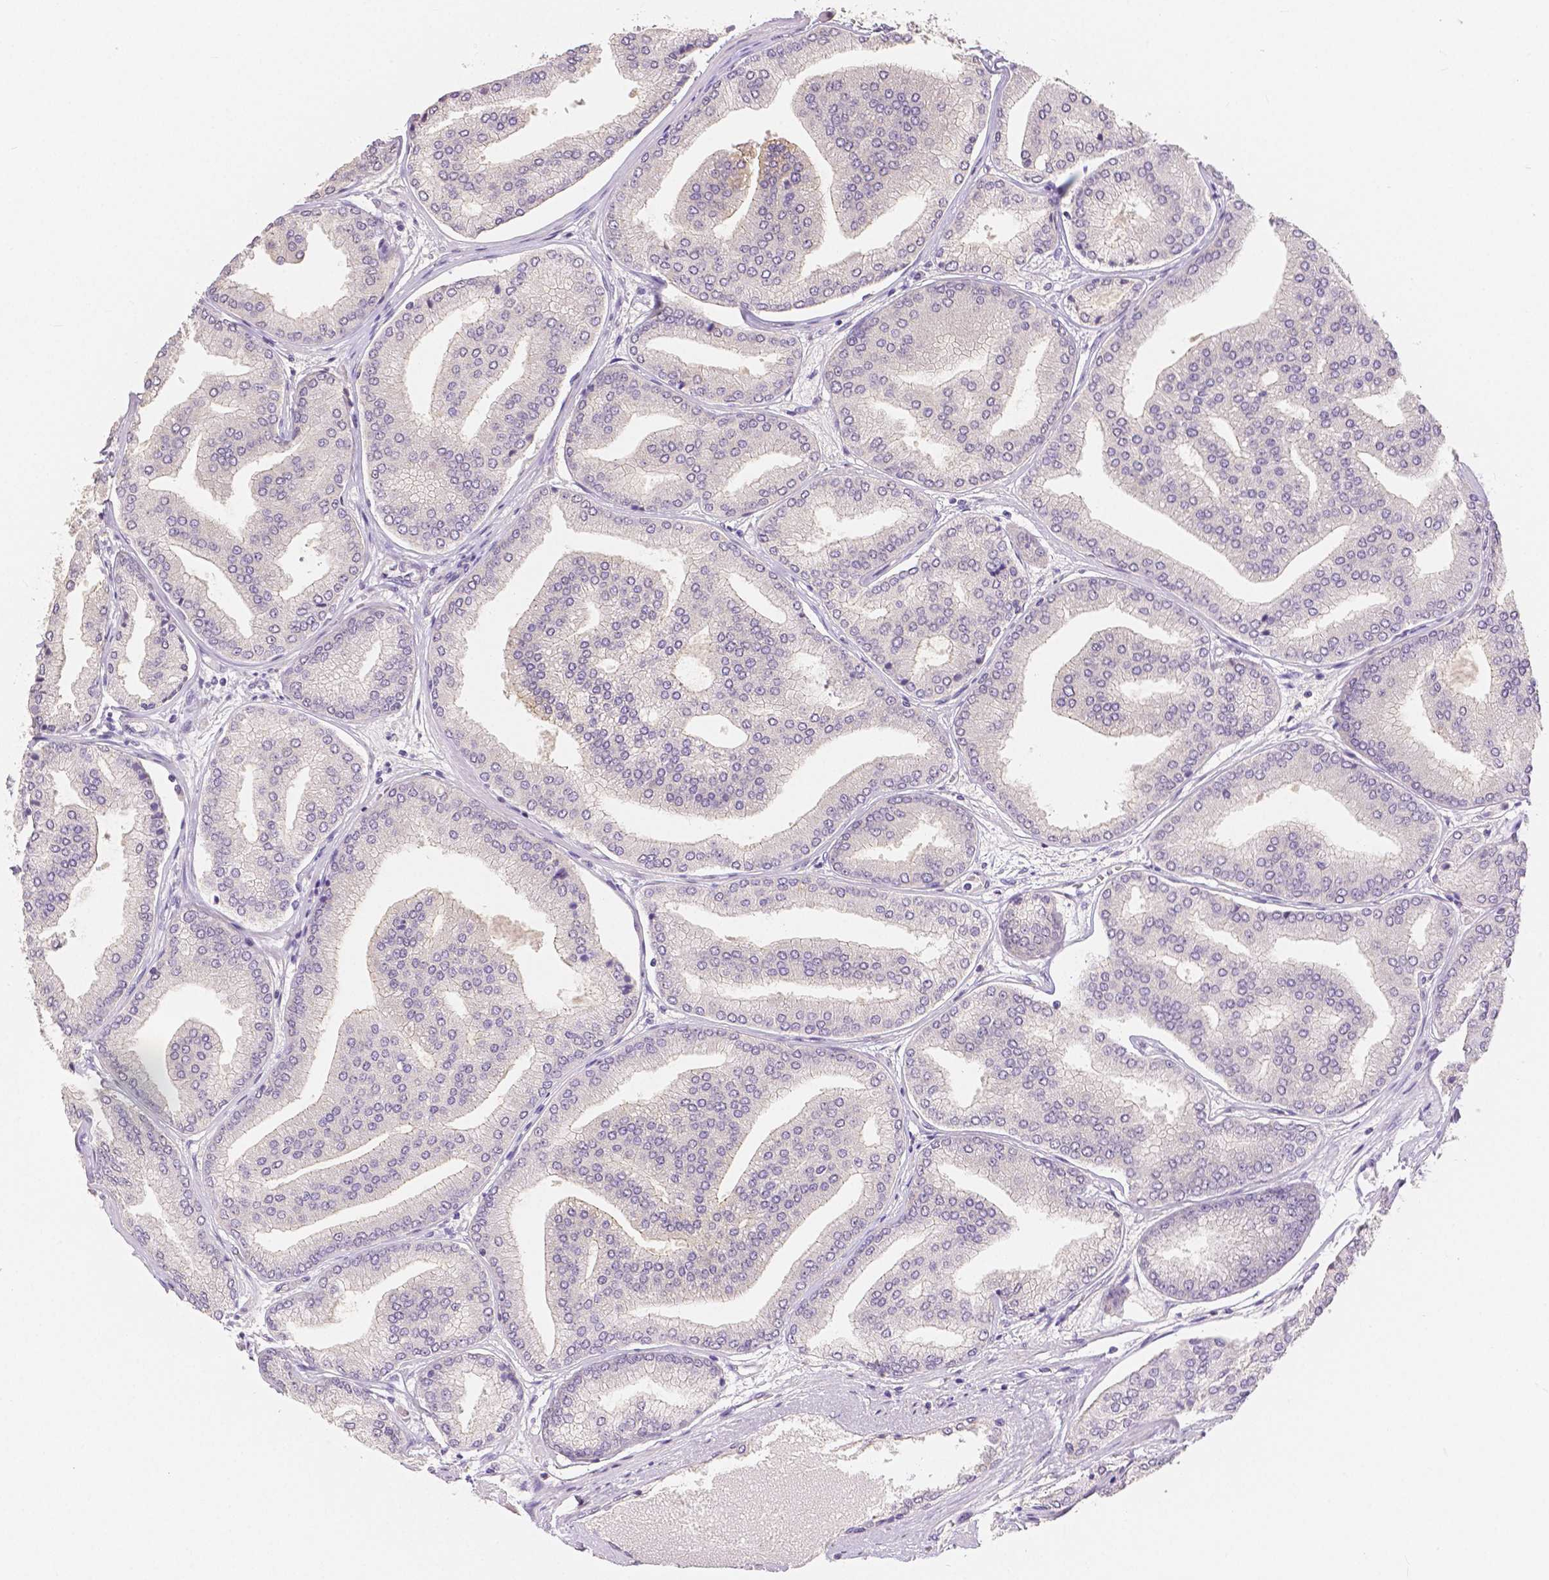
{"staining": {"intensity": "negative", "quantity": "none", "location": "none"}, "tissue": "prostate cancer", "cell_type": "Tumor cells", "image_type": "cancer", "snomed": [{"axis": "morphology", "description": "Adenocarcinoma, NOS"}, {"axis": "topography", "description": "Prostate"}], "caption": "Adenocarcinoma (prostate) was stained to show a protein in brown. There is no significant staining in tumor cells.", "gene": "OCLN", "patient": {"sex": "male", "age": 63}}